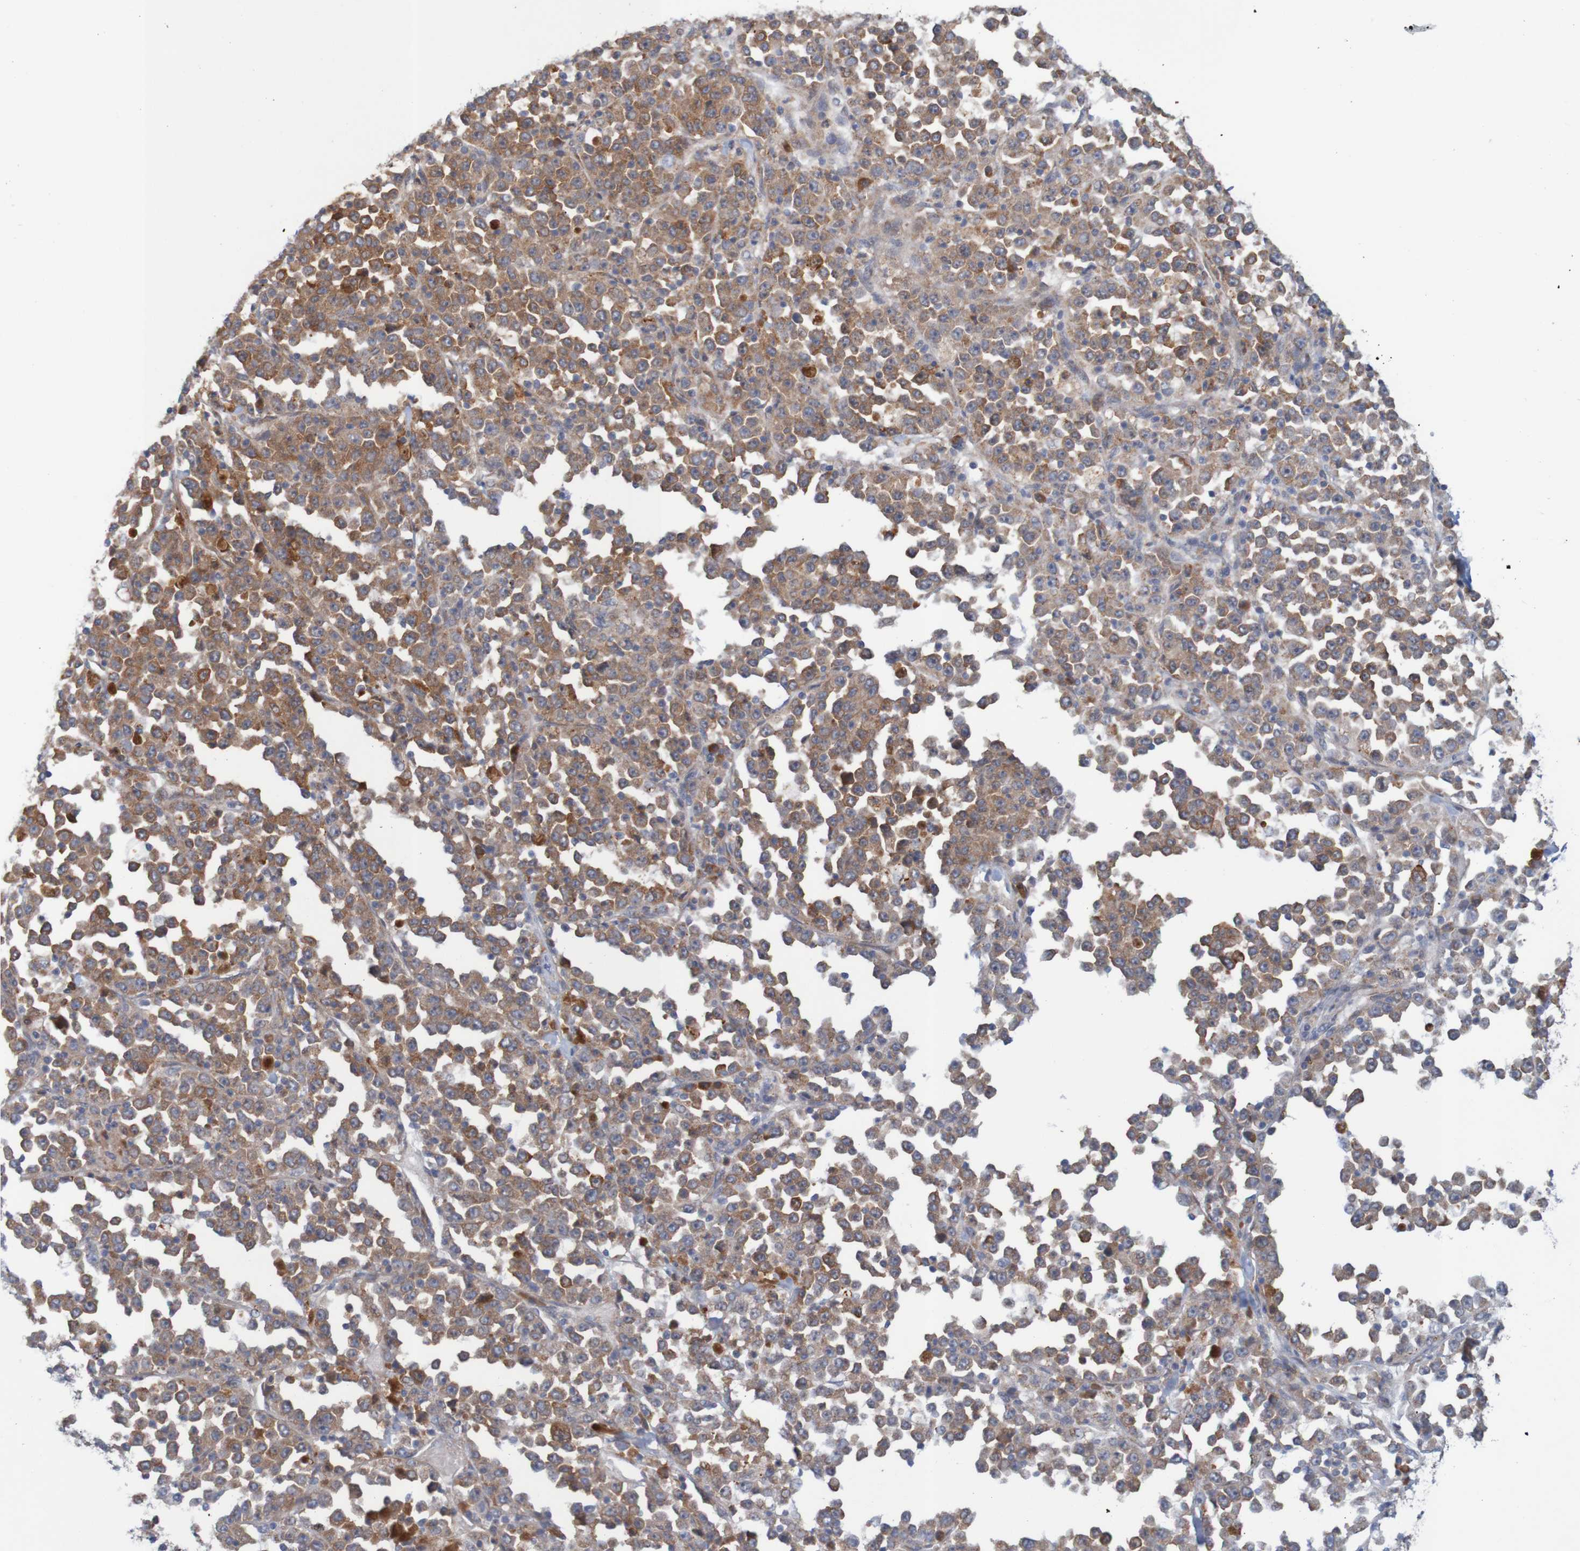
{"staining": {"intensity": "moderate", "quantity": ">75%", "location": "cytoplasmic/membranous"}, "tissue": "stomach cancer", "cell_type": "Tumor cells", "image_type": "cancer", "snomed": [{"axis": "morphology", "description": "Normal tissue, NOS"}, {"axis": "morphology", "description": "Adenocarcinoma, NOS"}, {"axis": "topography", "description": "Stomach, upper"}, {"axis": "topography", "description": "Stomach"}], "caption": "Stomach cancer was stained to show a protein in brown. There is medium levels of moderate cytoplasmic/membranous expression in about >75% of tumor cells.", "gene": "NAV2", "patient": {"sex": "male", "age": 59}}